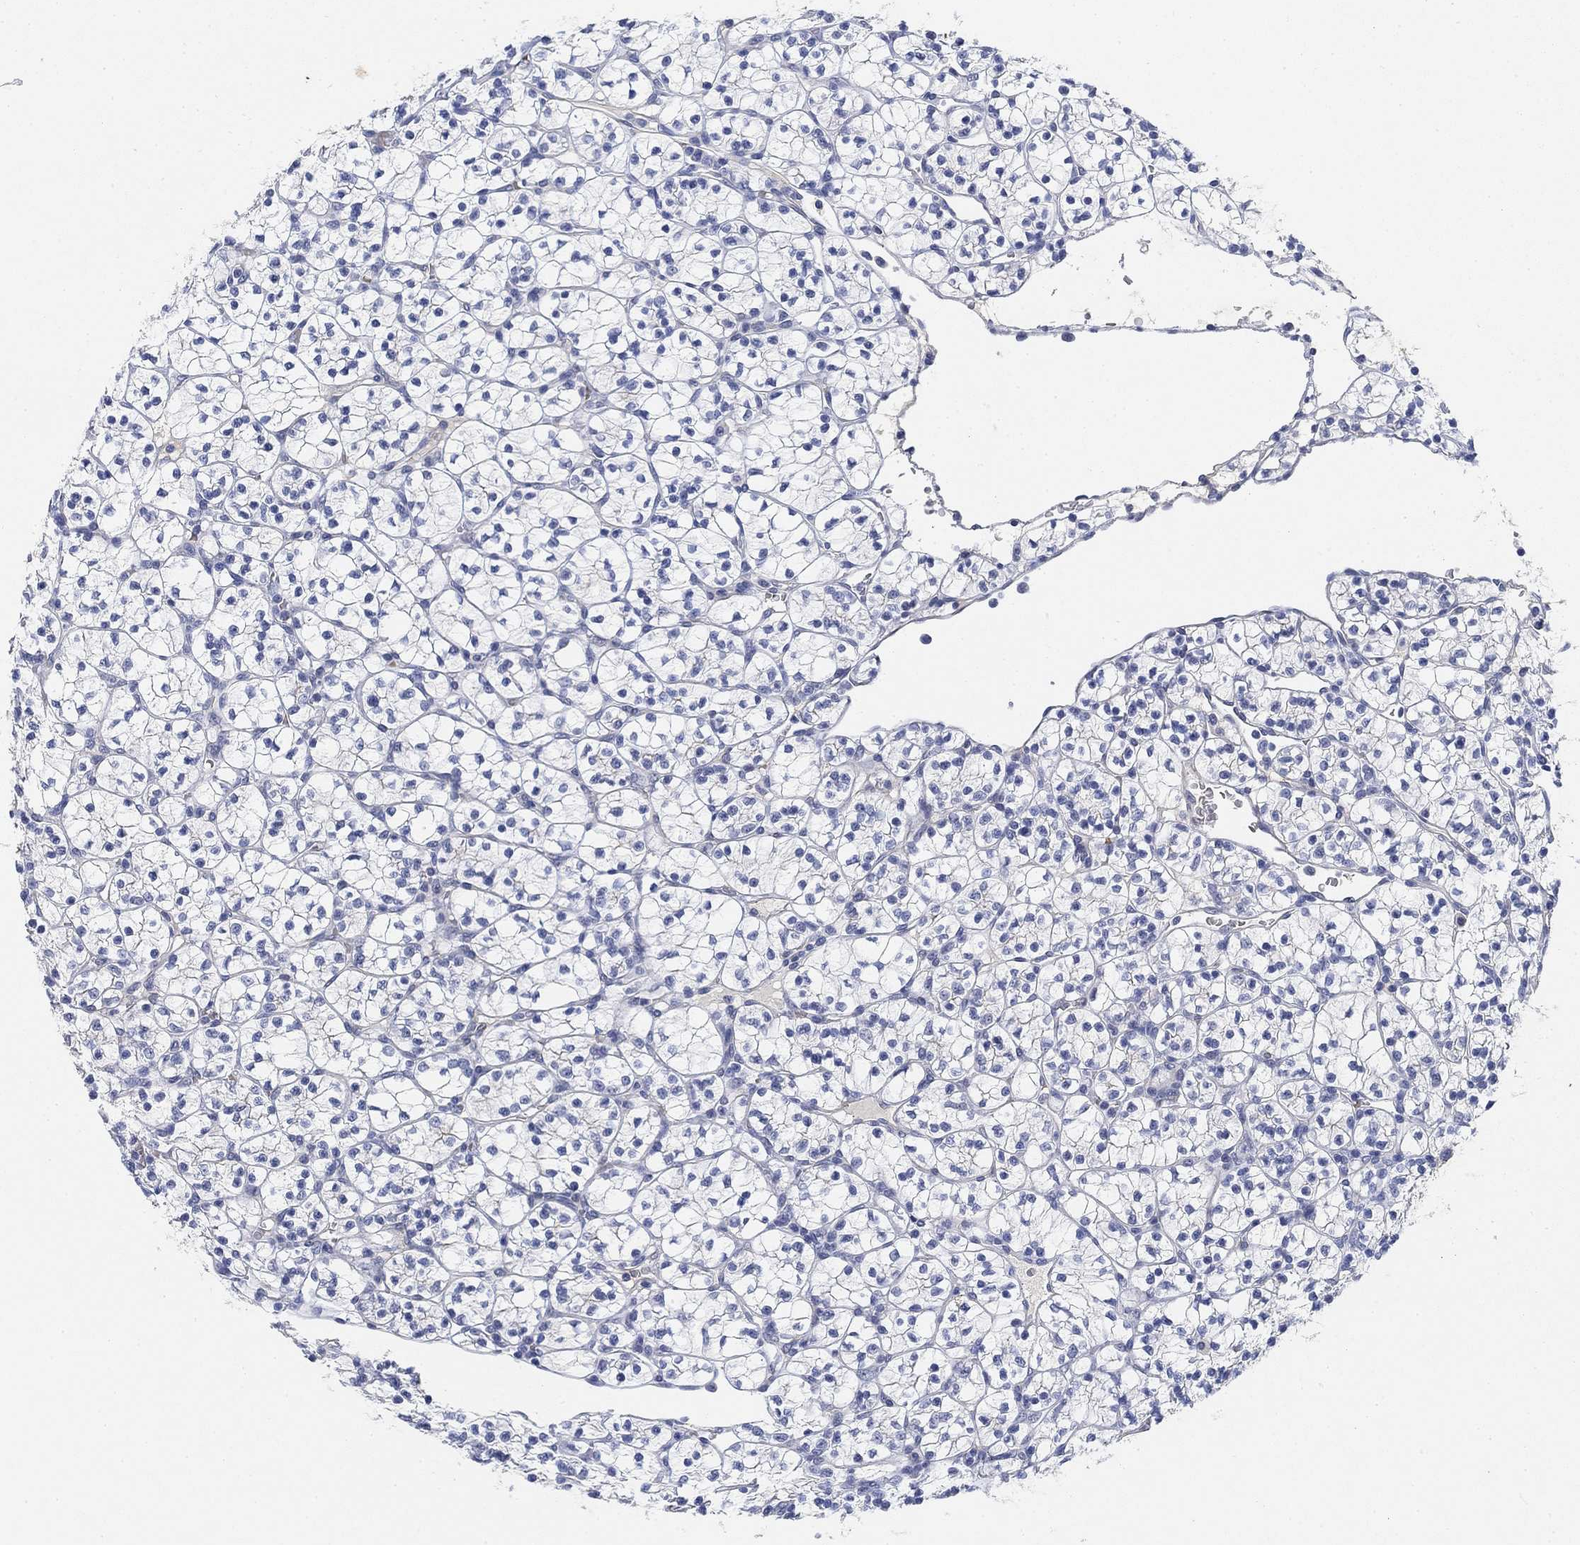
{"staining": {"intensity": "negative", "quantity": "none", "location": "none"}, "tissue": "renal cancer", "cell_type": "Tumor cells", "image_type": "cancer", "snomed": [{"axis": "morphology", "description": "Adenocarcinoma, NOS"}, {"axis": "topography", "description": "Kidney"}], "caption": "This is an IHC histopathology image of renal cancer (adenocarcinoma). There is no staining in tumor cells.", "gene": "PAX6", "patient": {"sex": "female", "age": 89}}